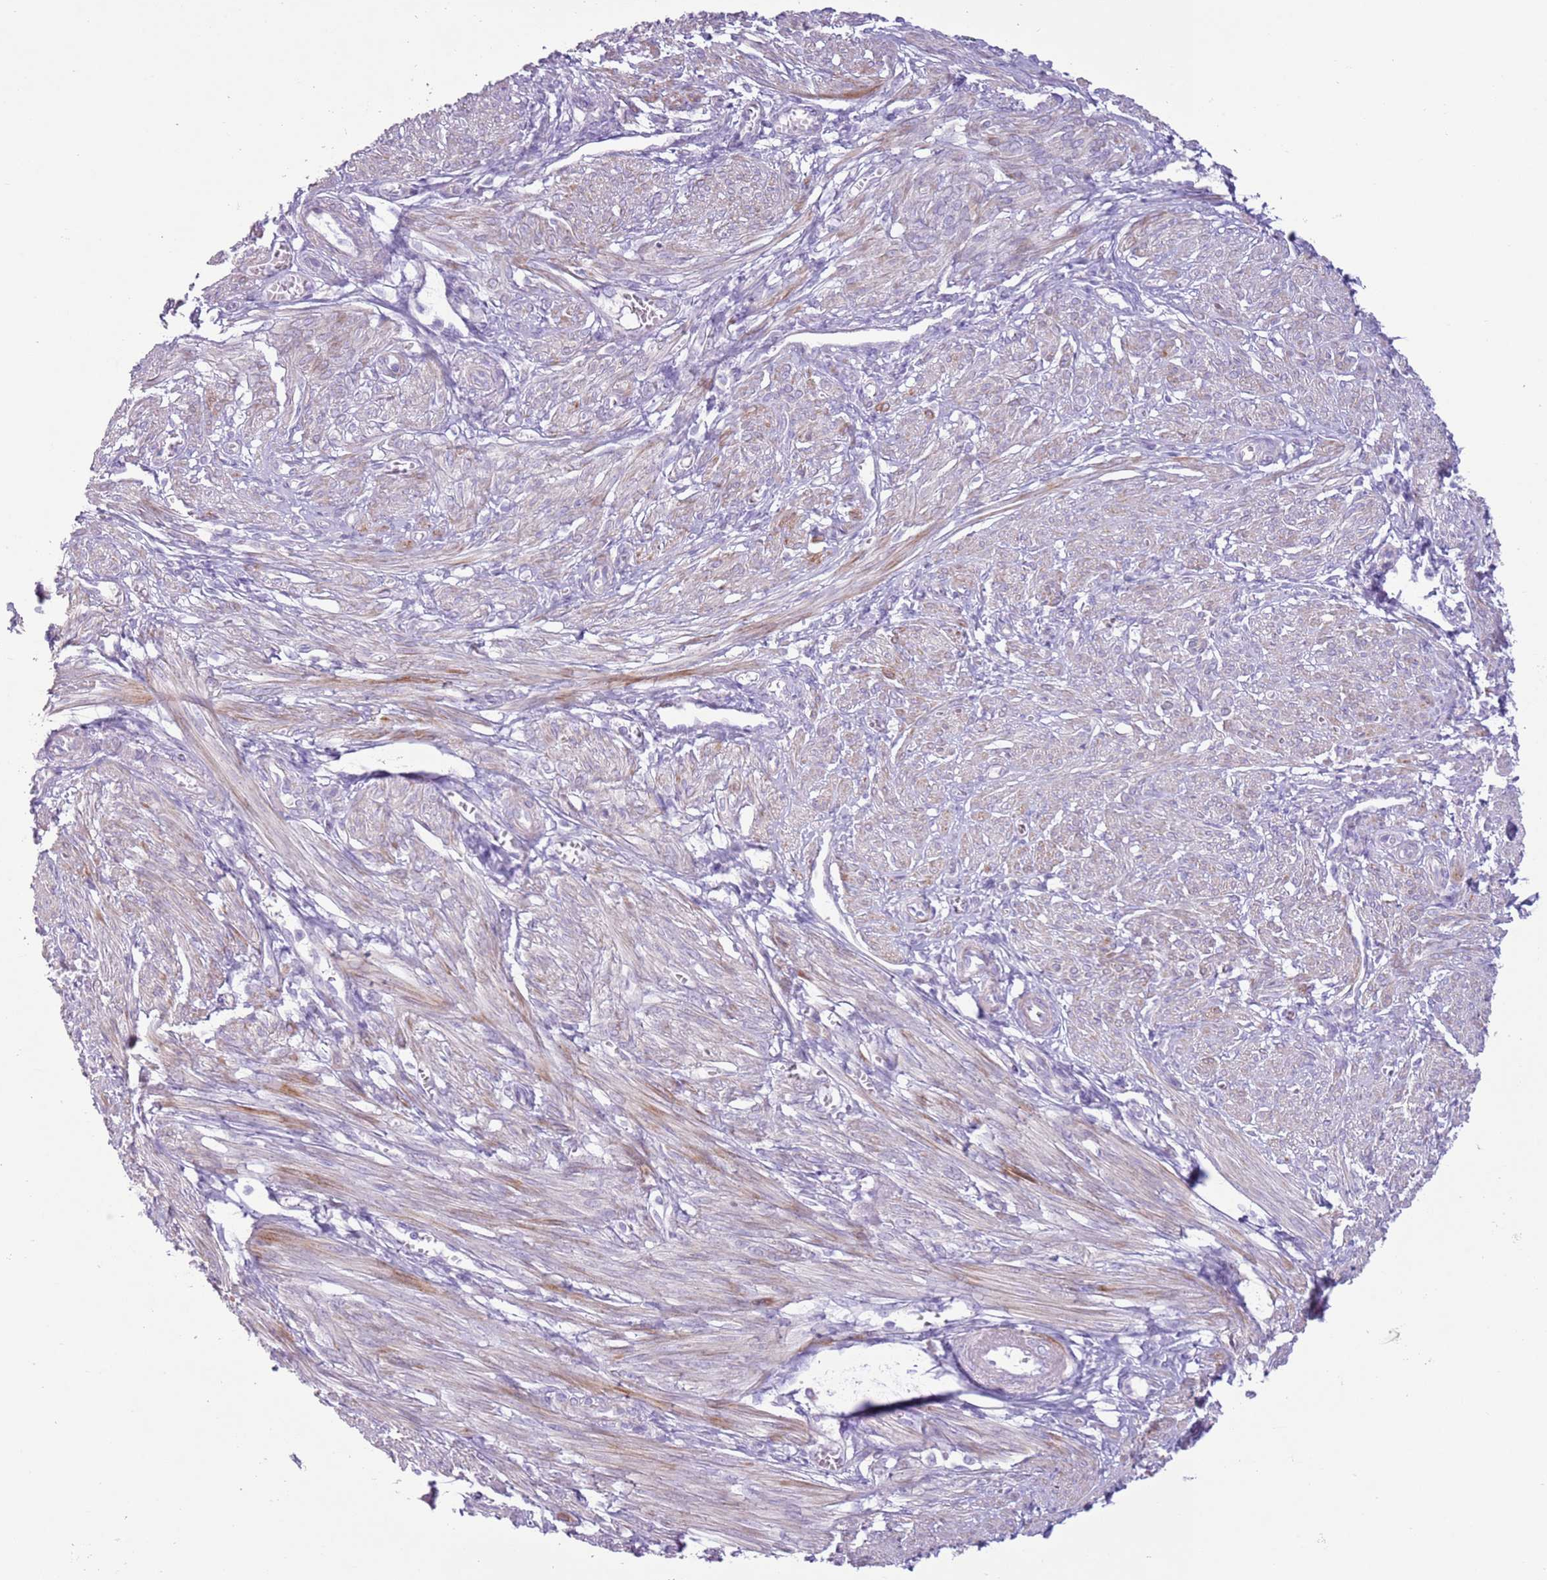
{"staining": {"intensity": "moderate", "quantity": "<25%", "location": "cytoplasmic/membranous"}, "tissue": "smooth muscle", "cell_type": "Smooth muscle cells", "image_type": "normal", "snomed": [{"axis": "morphology", "description": "Normal tissue, NOS"}, {"axis": "topography", "description": "Smooth muscle"}], "caption": "Immunohistochemistry (DAB (3,3'-diaminobenzidine)) staining of unremarkable smooth muscle displays moderate cytoplasmic/membranous protein expression in about <25% of smooth muscle cells. The protein is shown in brown color, while the nuclei are stained blue.", "gene": "ZNF239", "patient": {"sex": "female", "age": 39}}